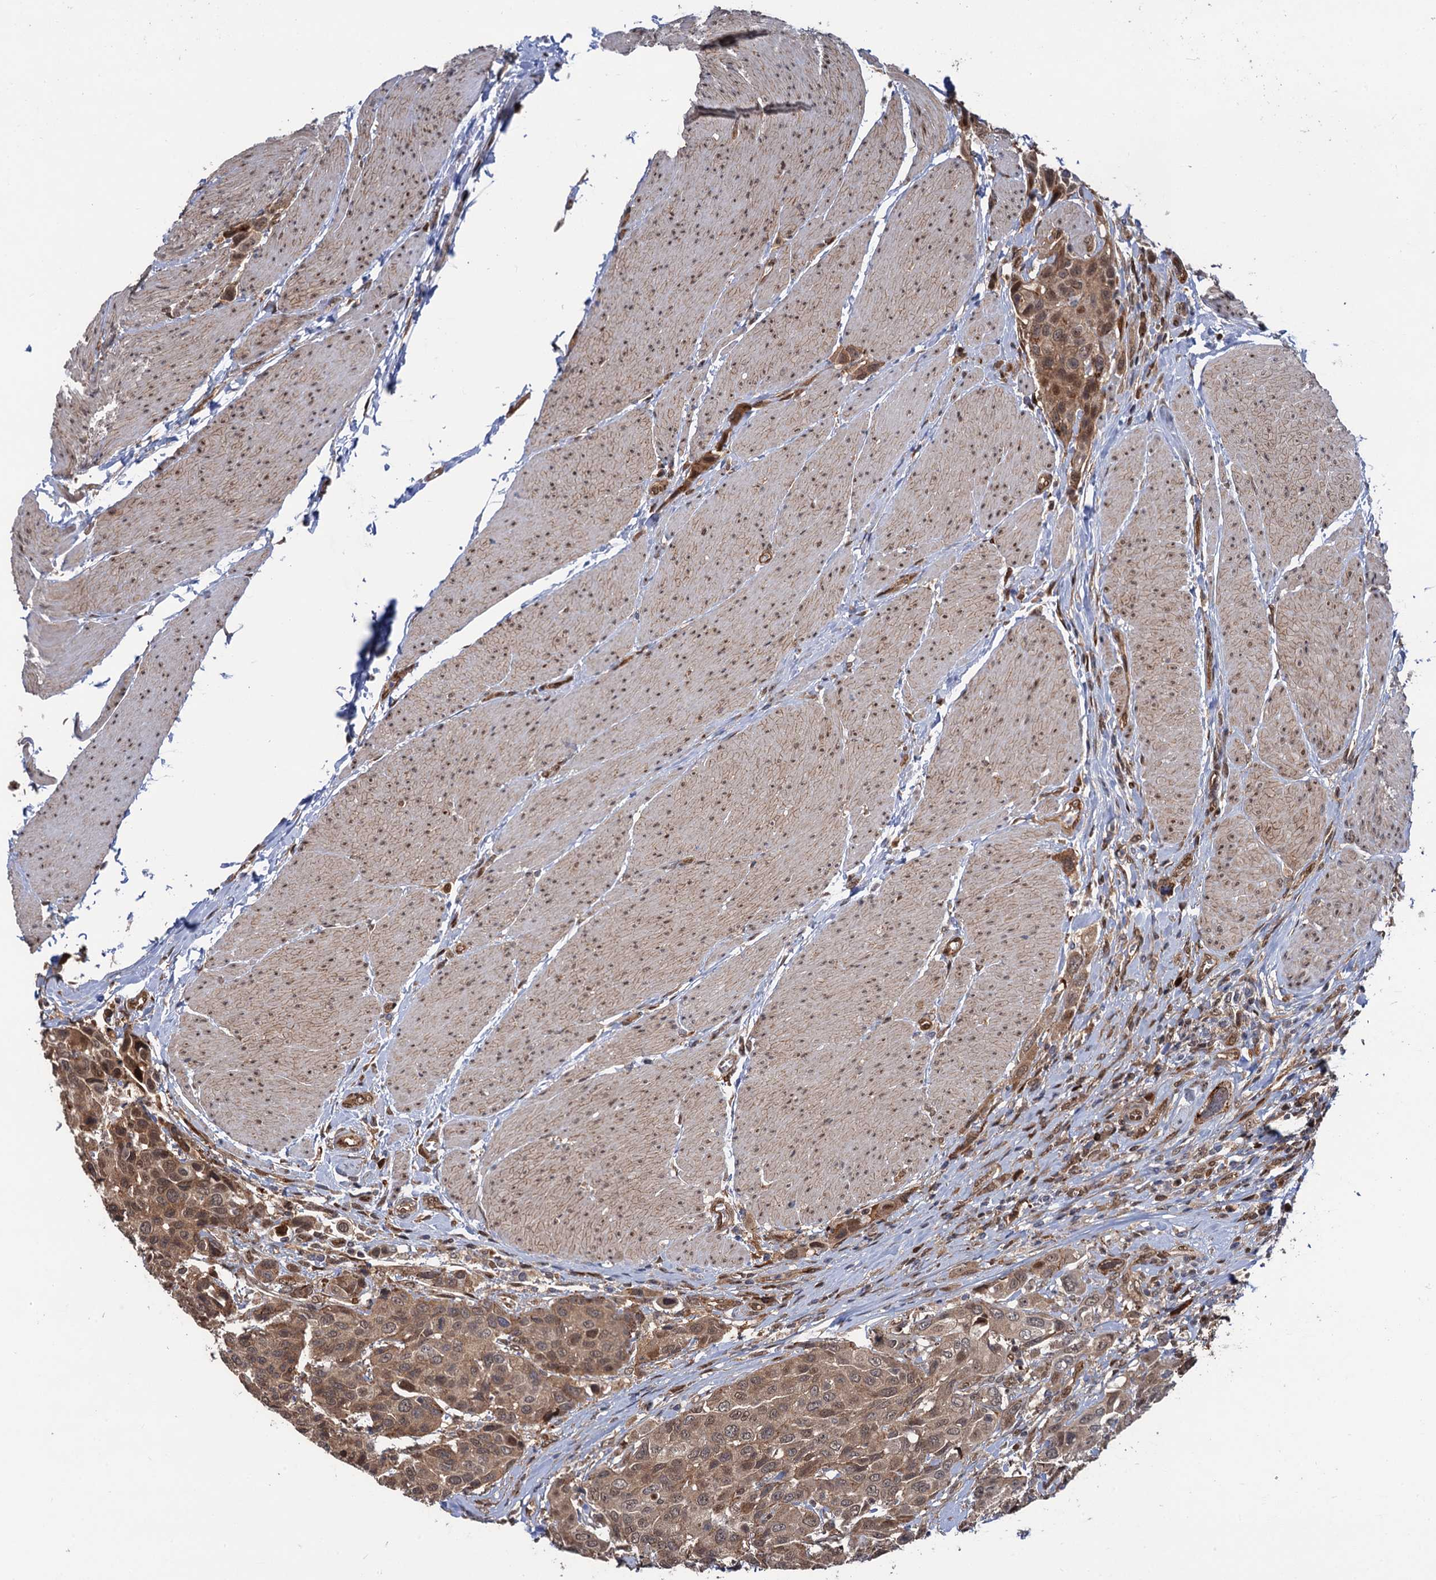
{"staining": {"intensity": "moderate", "quantity": ">75%", "location": "cytoplasmic/membranous,nuclear"}, "tissue": "urothelial cancer", "cell_type": "Tumor cells", "image_type": "cancer", "snomed": [{"axis": "morphology", "description": "Urothelial carcinoma, High grade"}, {"axis": "topography", "description": "Urinary bladder"}], "caption": "The photomicrograph displays a brown stain indicating the presence of a protein in the cytoplasmic/membranous and nuclear of tumor cells in urothelial cancer.", "gene": "CDC23", "patient": {"sex": "male", "age": 50}}